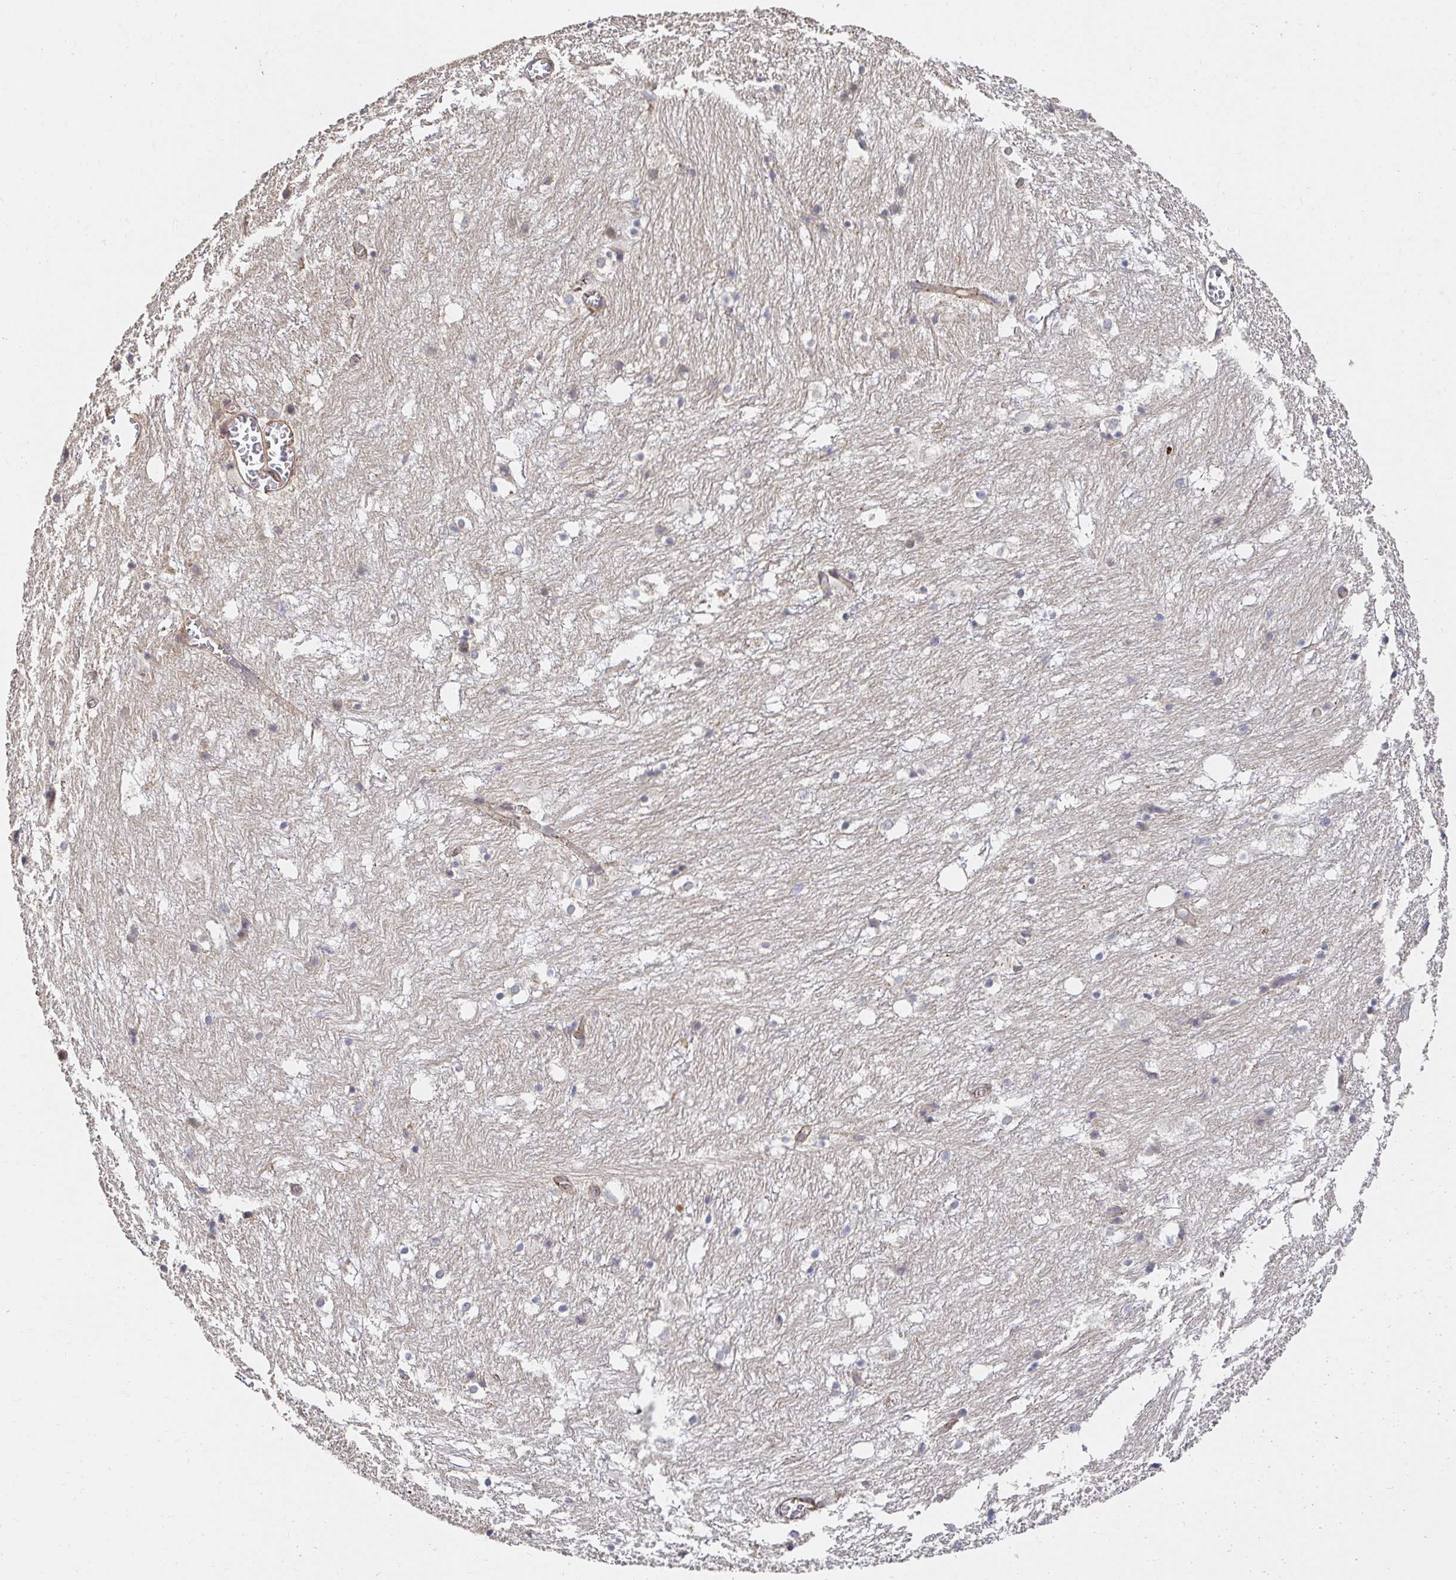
{"staining": {"intensity": "weak", "quantity": "<25%", "location": "nuclear"}, "tissue": "hippocampus", "cell_type": "Glial cells", "image_type": "normal", "snomed": [{"axis": "morphology", "description": "Normal tissue, NOS"}, {"axis": "topography", "description": "Hippocampus"}], "caption": "IHC of normal human hippocampus displays no staining in glial cells.", "gene": "APBB1", "patient": {"sex": "female", "age": 52}}